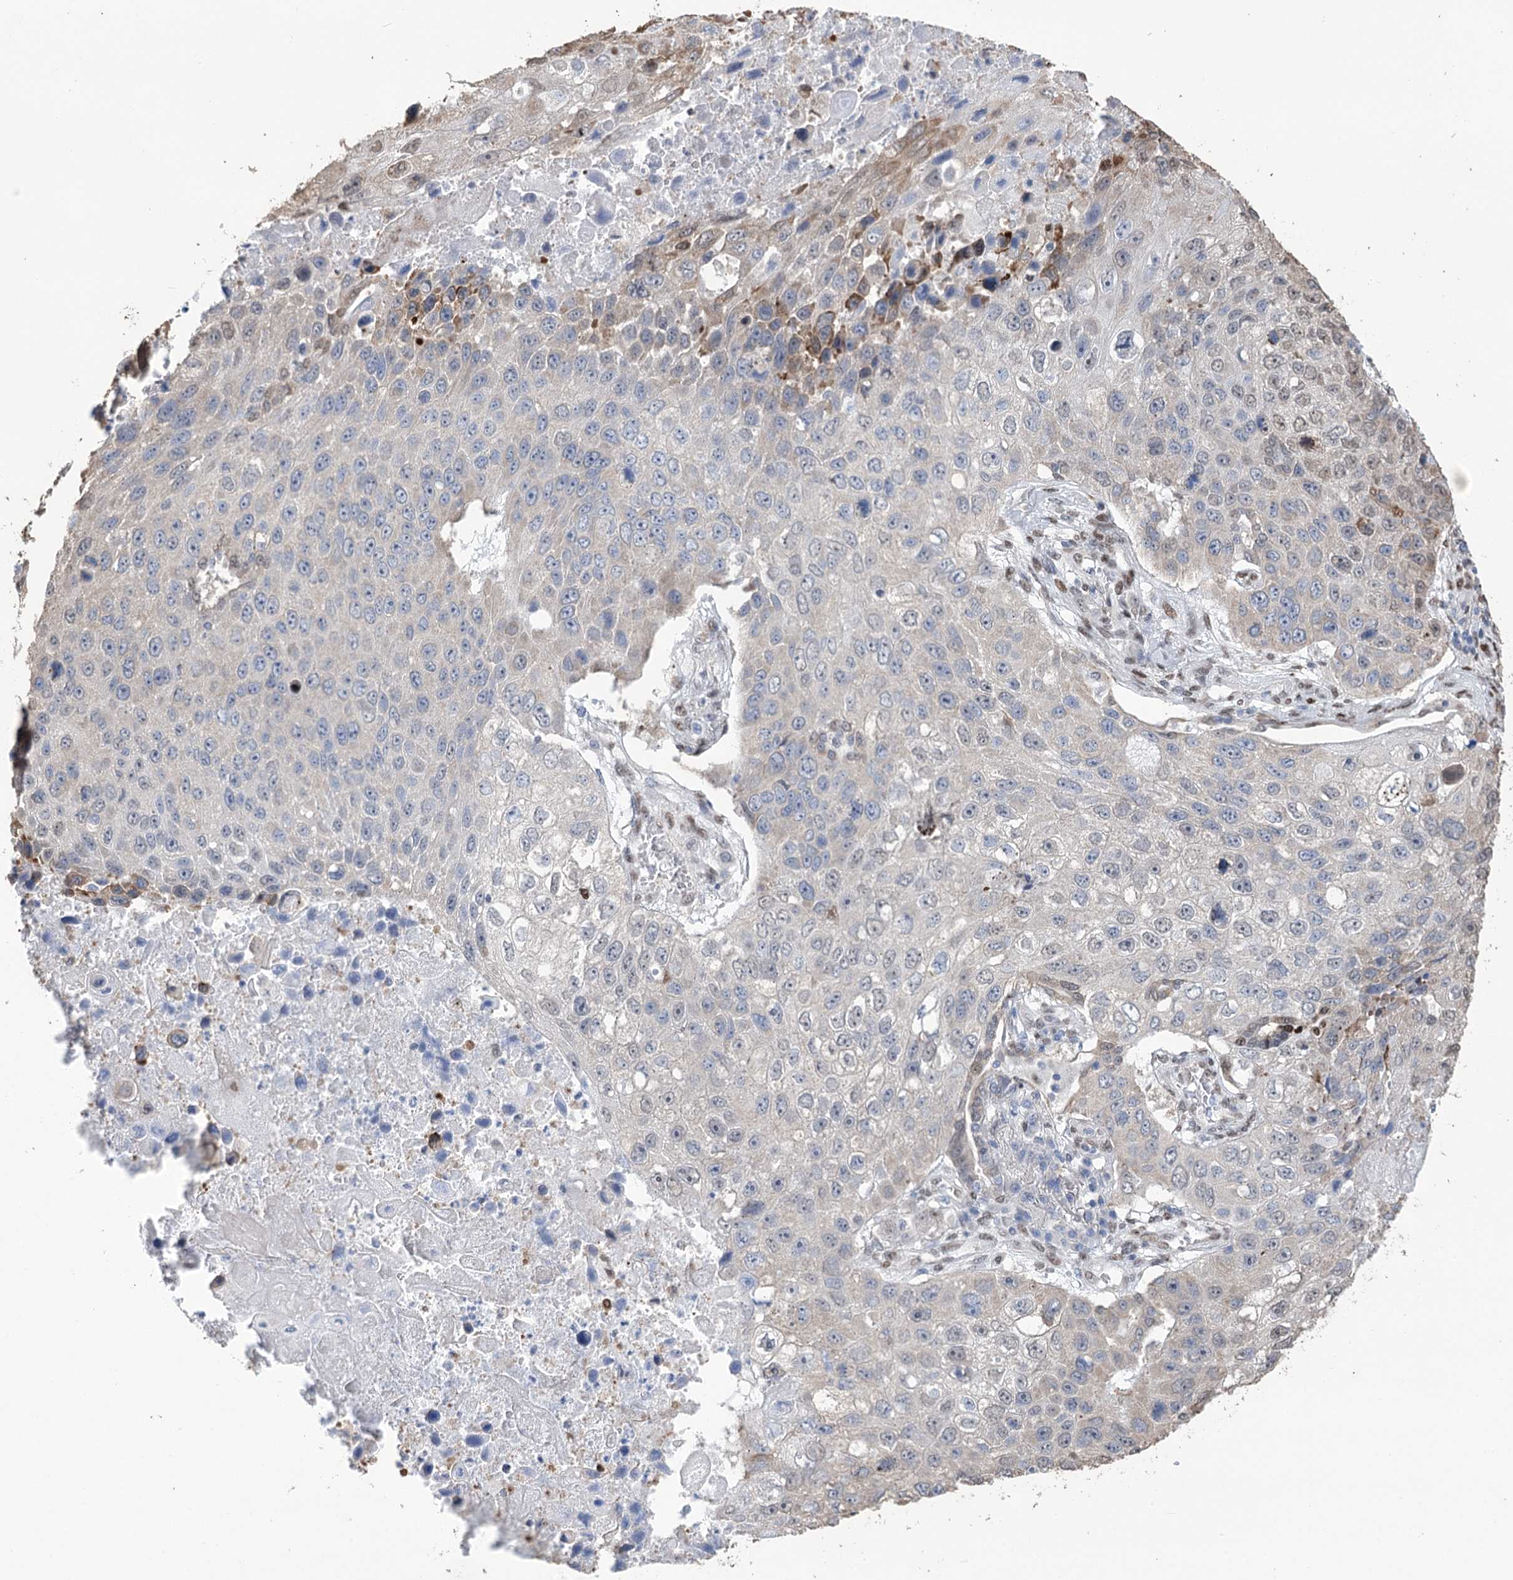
{"staining": {"intensity": "negative", "quantity": "none", "location": "none"}, "tissue": "lung cancer", "cell_type": "Tumor cells", "image_type": "cancer", "snomed": [{"axis": "morphology", "description": "Squamous cell carcinoma, NOS"}, {"axis": "topography", "description": "Lung"}], "caption": "Image shows no significant protein positivity in tumor cells of squamous cell carcinoma (lung).", "gene": "NFU1", "patient": {"sex": "male", "age": 61}}